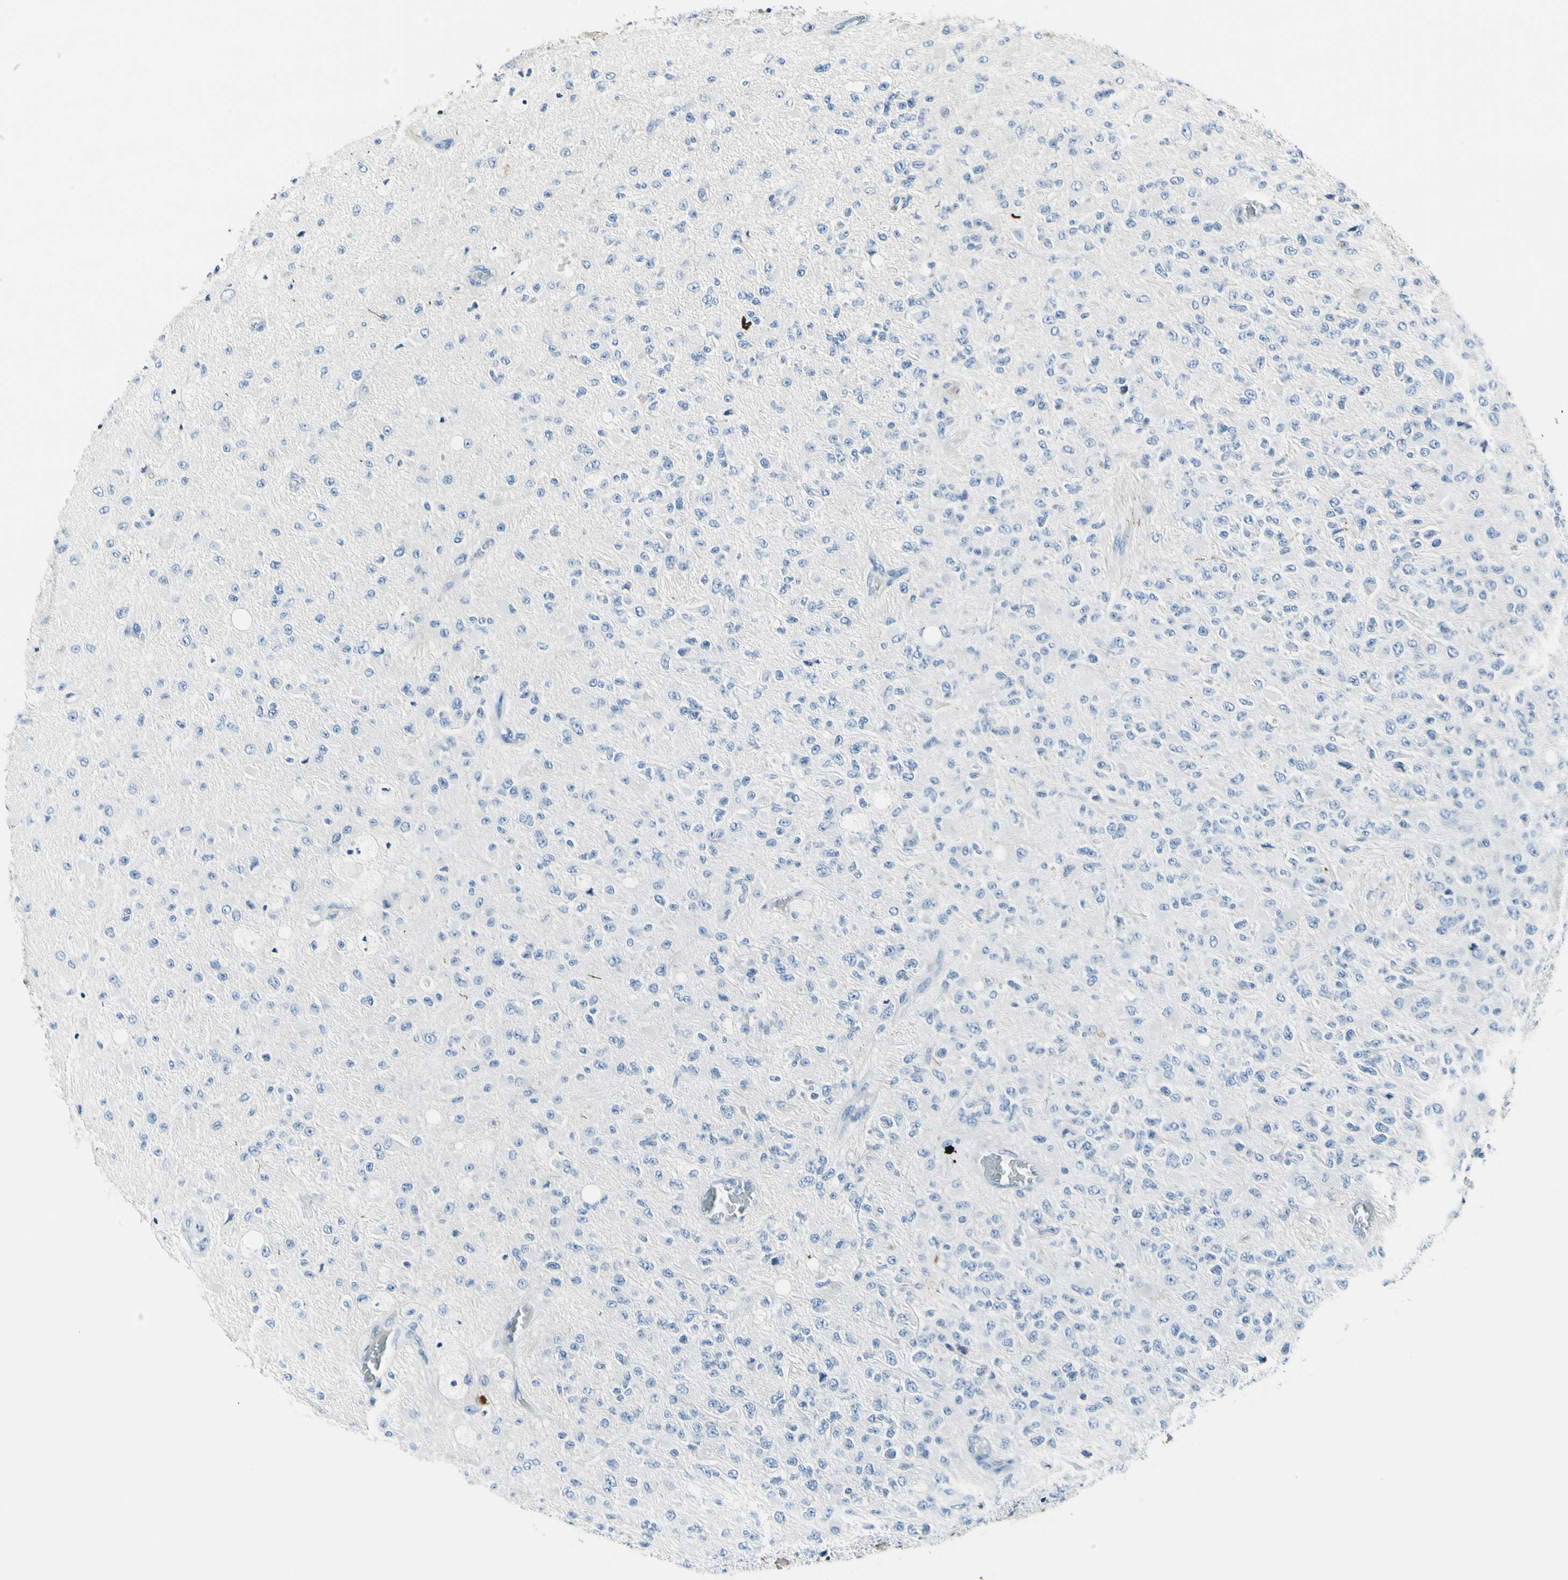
{"staining": {"intensity": "negative", "quantity": "none", "location": "none"}, "tissue": "glioma", "cell_type": "Tumor cells", "image_type": "cancer", "snomed": [{"axis": "morphology", "description": "Glioma, malignant, High grade"}, {"axis": "topography", "description": "pancreas cauda"}], "caption": "A high-resolution photomicrograph shows immunohistochemistry staining of malignant glioma (high-grade), which displays no significant staining in tumor cells.", "gene": "COL6A3", "patient": {"sex": "male", "age": 60}}